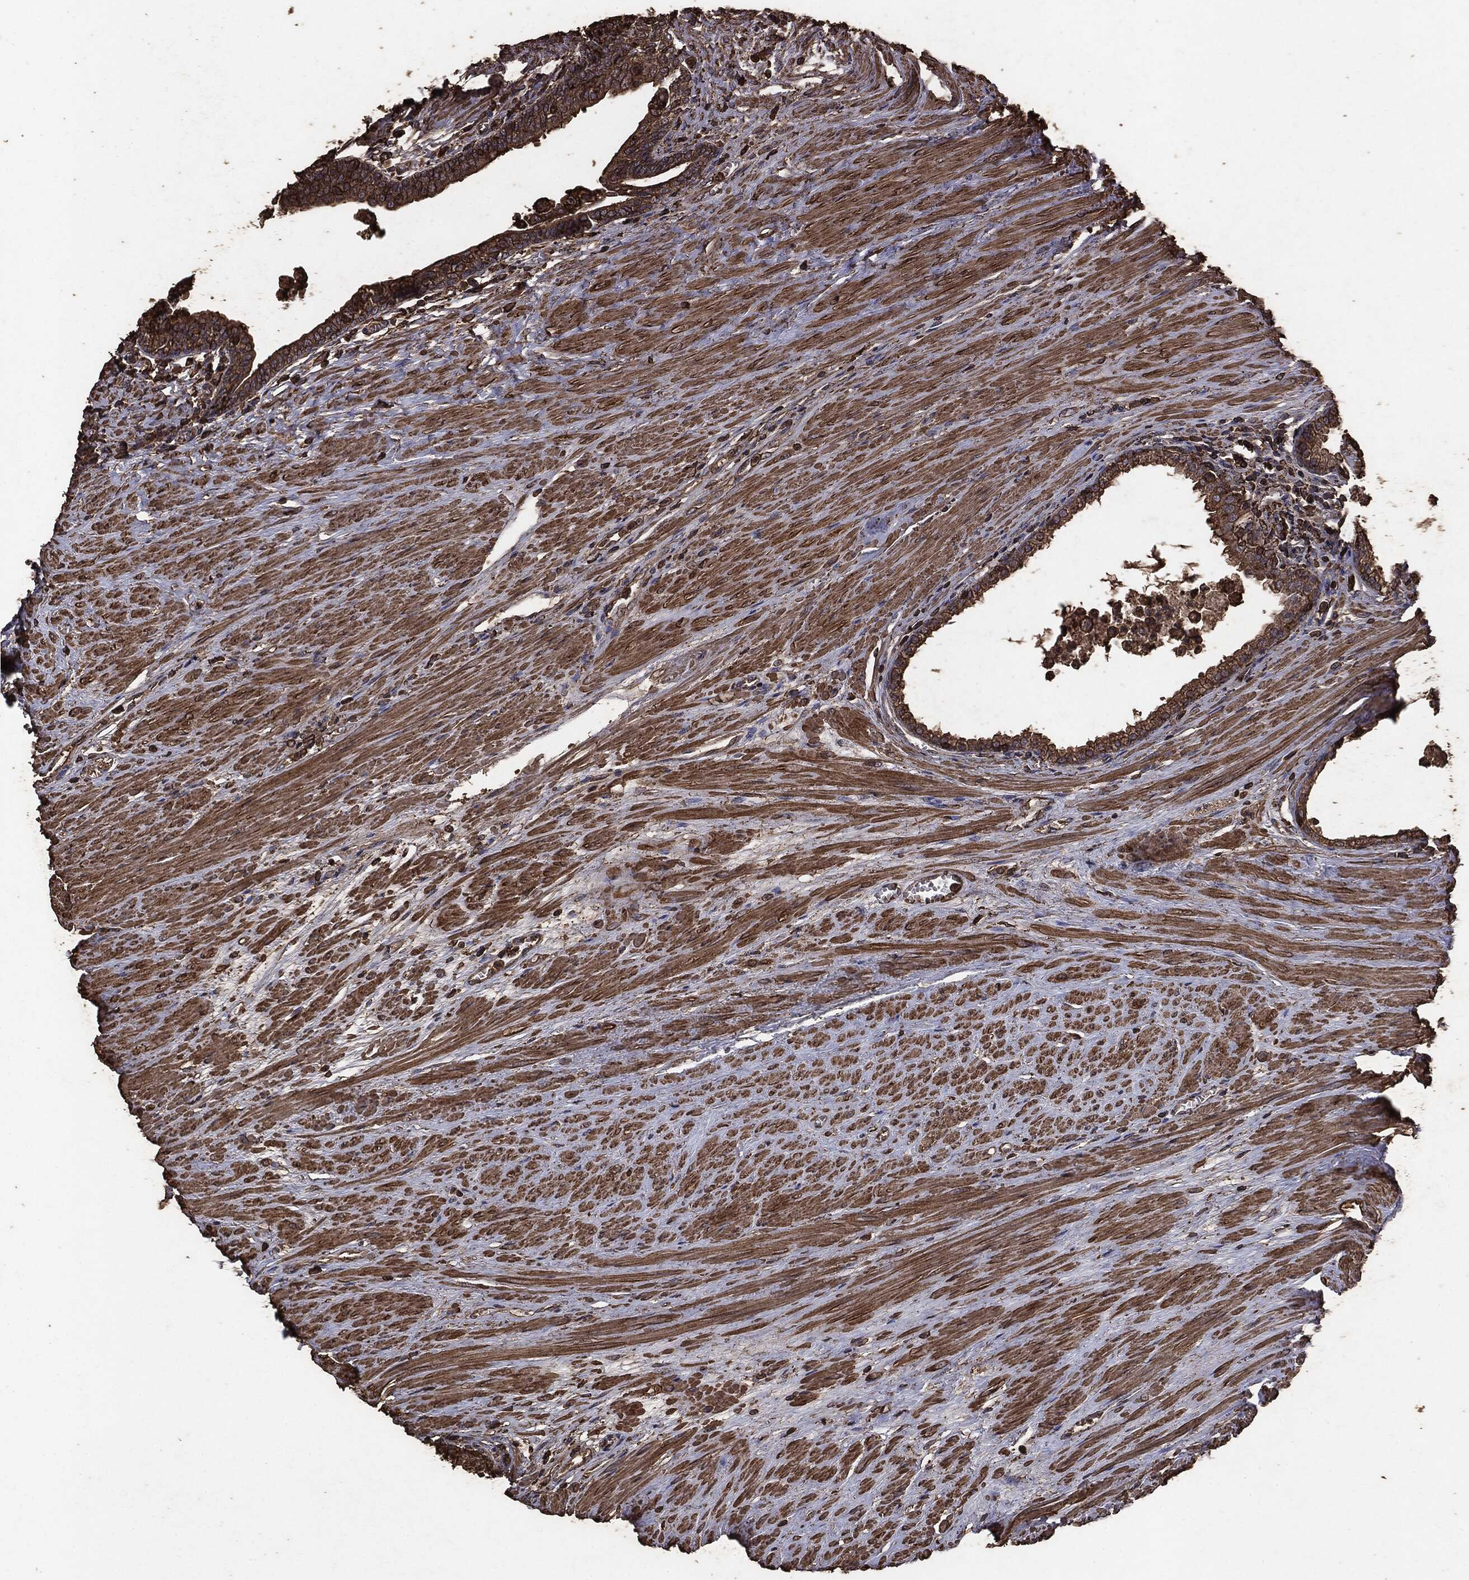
{"staining": {"intensity": "moderate", "quantity": ">75%", "location": "cytoplasmic/membranous"}, "tissue": "prostate", "cell_type": "Glandular cells", "image_type": "normal", "snomed": [{"axis": "morphology", "description": "Normal tissue, NOS"}, {"axis": "topography", "description": "Prostate"}], "caption": "Protein expression analysis of normal human prostate reveals moderate cytoplasmic/membranous expression in about >75% of glandular cells. (DAB IHC, brown staining for protein, blue staining for nuclei).", "gene": "MTOR", "patient": {"sex": "male", "age": 64}}